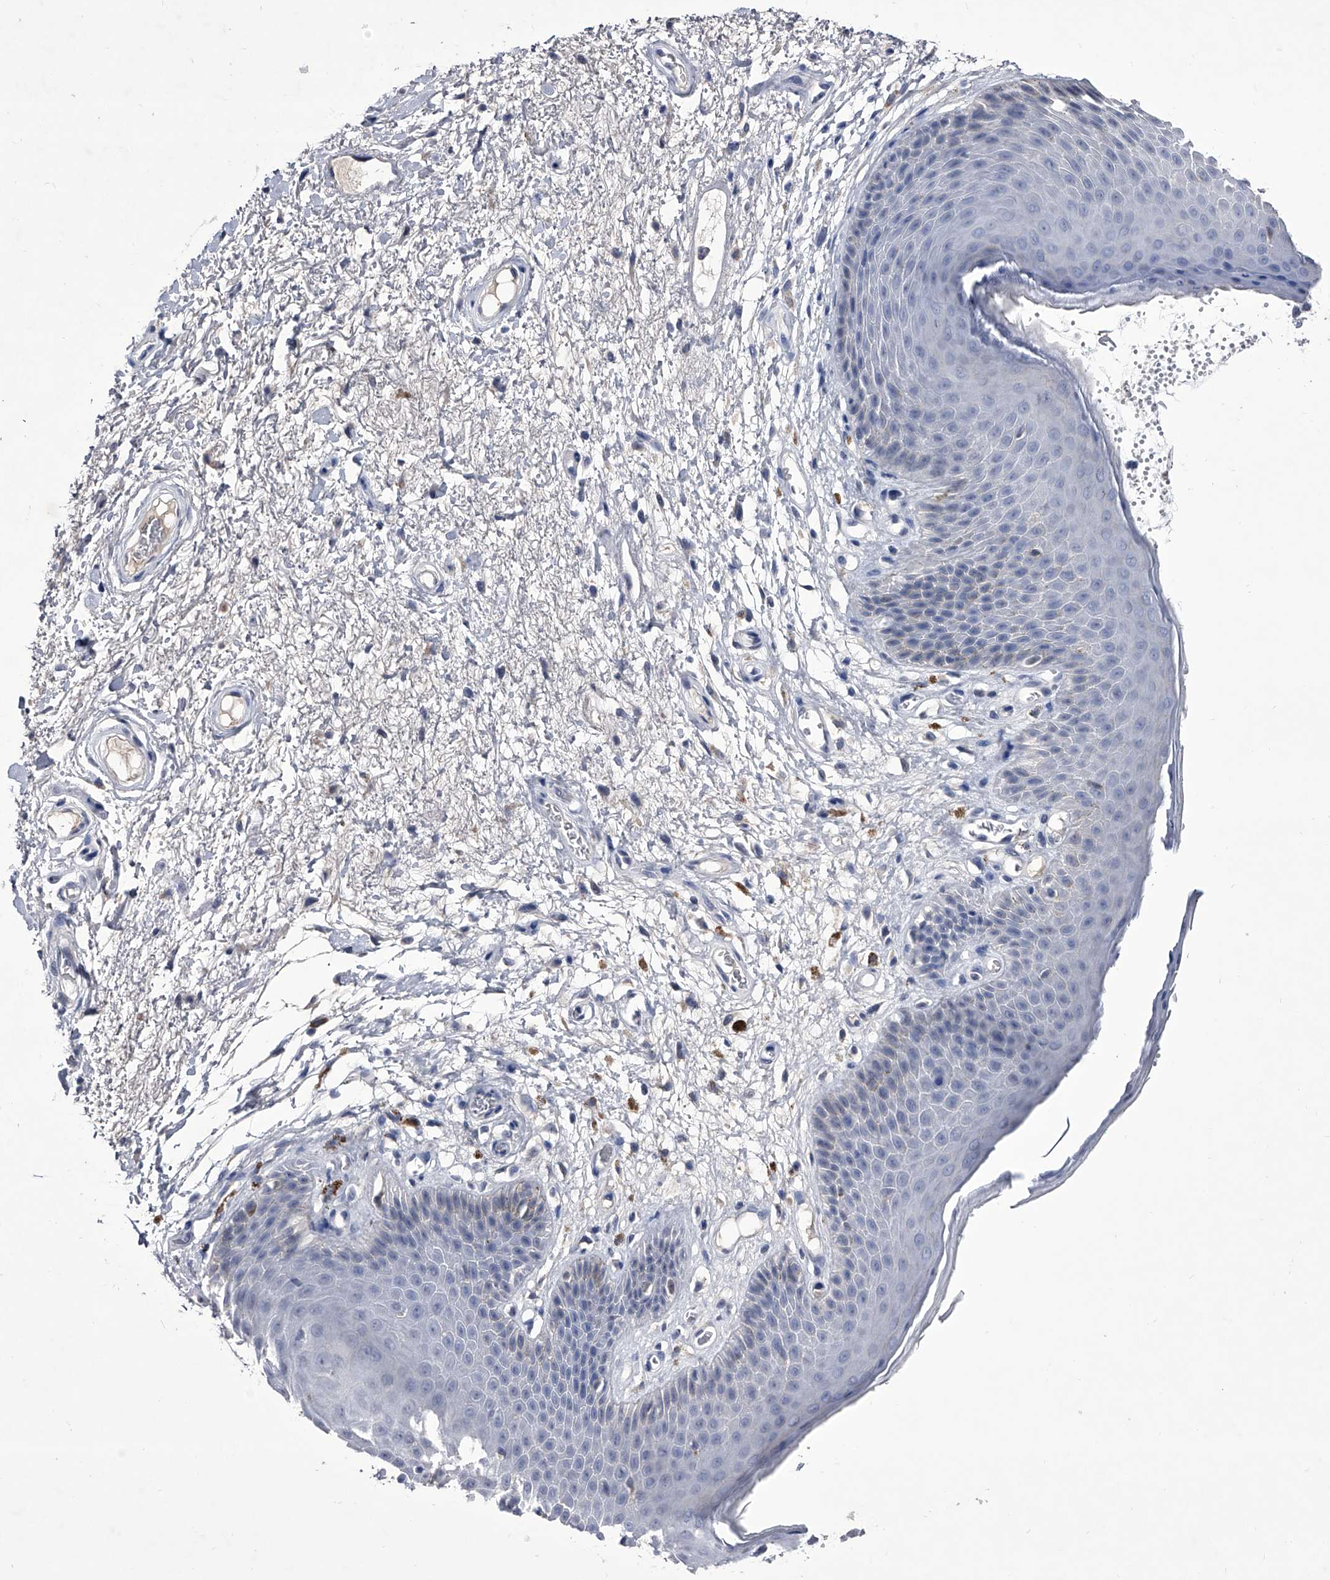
{"staining": {"intensity": "negative", "quantity": "none", "location": "none"}, "tissue": "skin", "cell_type": "Epidermal cells", "image_type": "normal", "snomed": [{"axis": "morphology", "description": "Normal tissue, NOS"}, {"axis": "topography", "description": "Anal"}], "caption": "High power microscopy photomicrograph of an immunohistochemistry (IHC) photomicrograph of normal skin, revealing no significant staining in epidermal cells. Nuclei are stained in blue.", "gene": "CRISP2", "patient": {"sex": "male", "age": 74}}